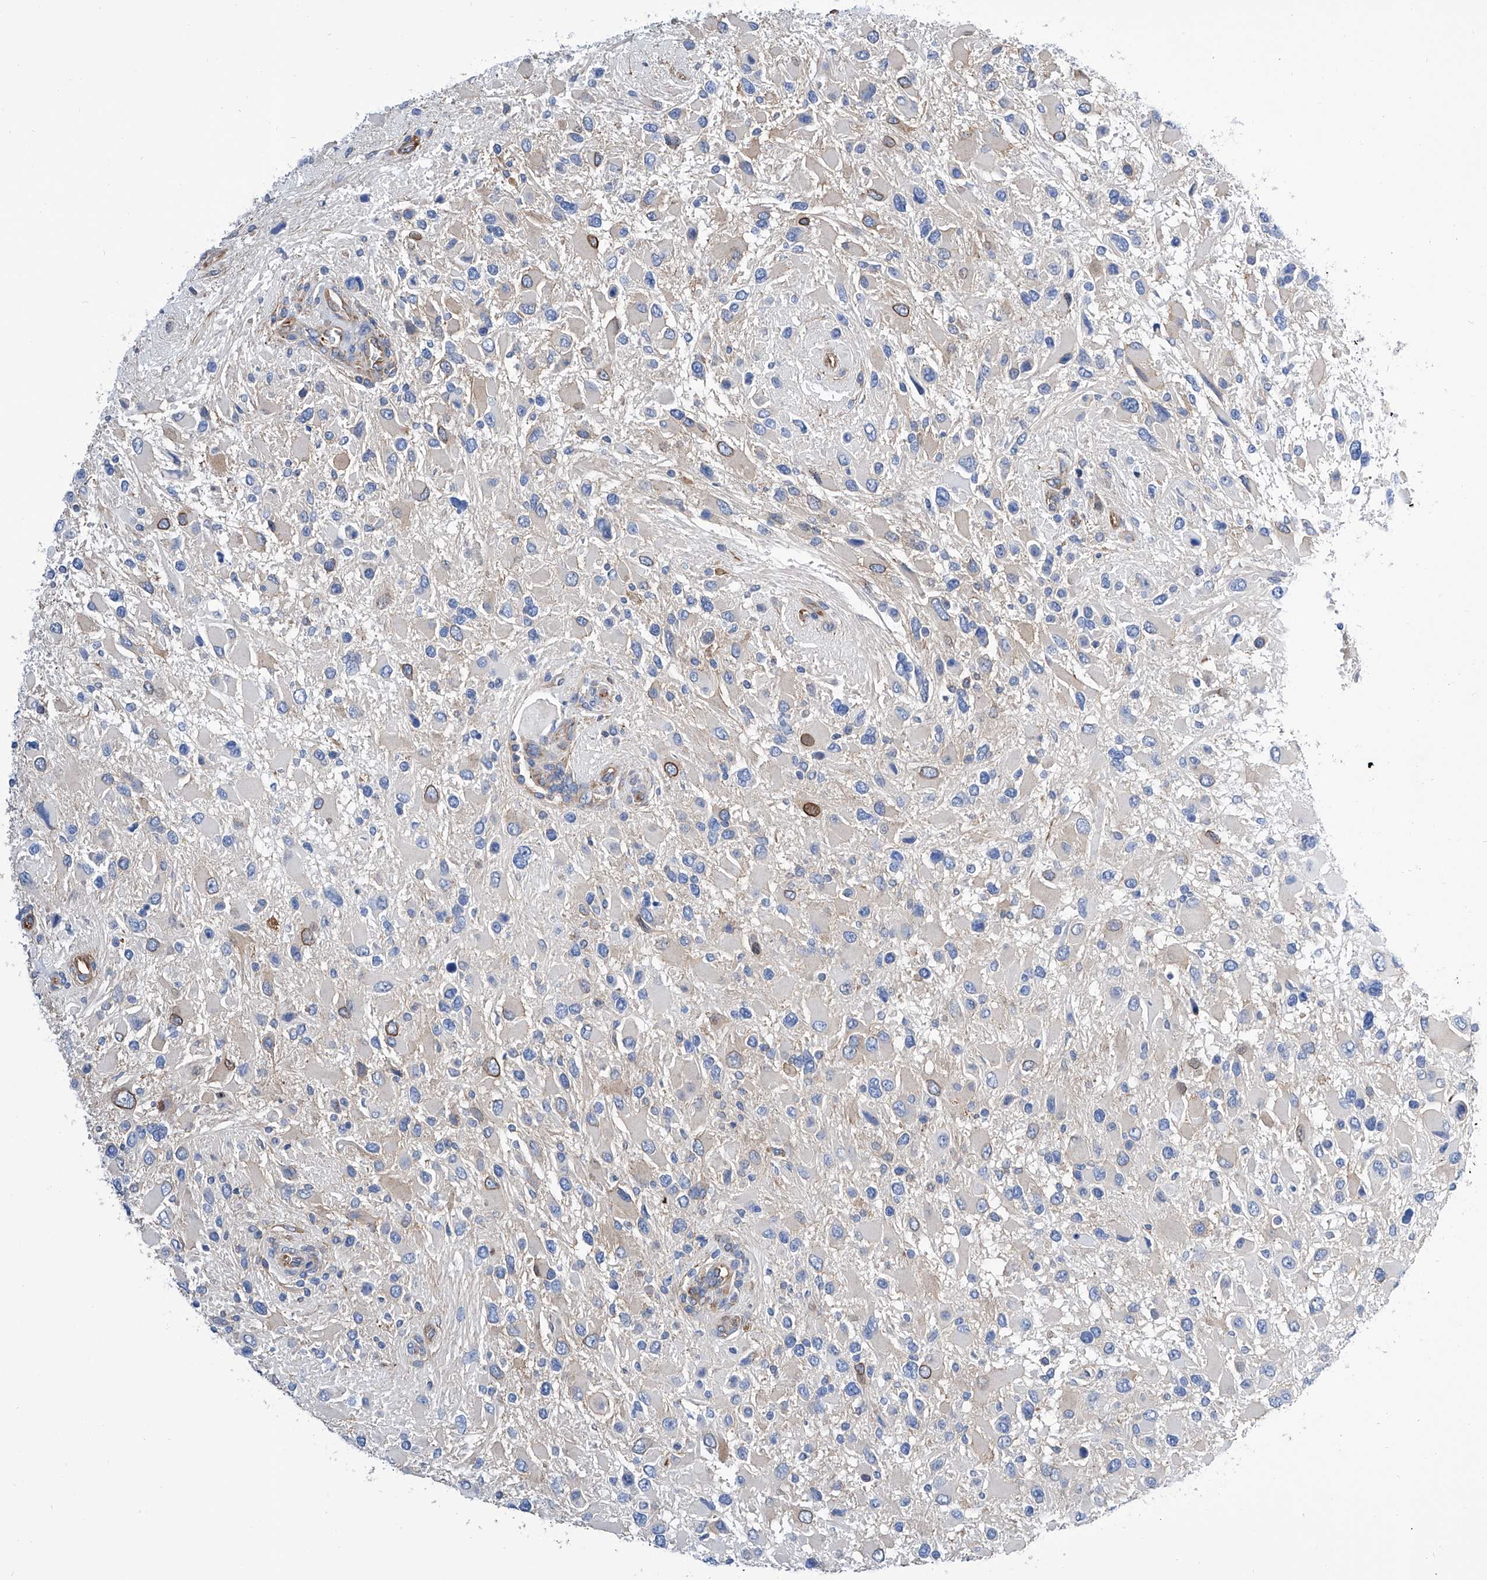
{"staining": {"intensity": "moderate", "quantity": "<25%", "location": "cytoplasmic/membranous,nuclear"}, "tissue": "glioma", "cell_type": "Tumor cells", "image_type": "cancer", "snomed": [{"axis": "morphology", "description": "Glioma, malignant, High grade"}, {"axis": "topography", "description": "Brain"}], "caption": "The immunohistochemical stain labels moderate cytoplasmic/membranous and nuclear expression in tumor cells of glioma tissue. The staining is performed using DAB (3,3'-diaminobenzidine) brown chromogen to label protein expression. The nuclei are counter-stained blue using hematoxylin.", "gene": "GPT", "patient": {"sex": "male", "age": 53}}